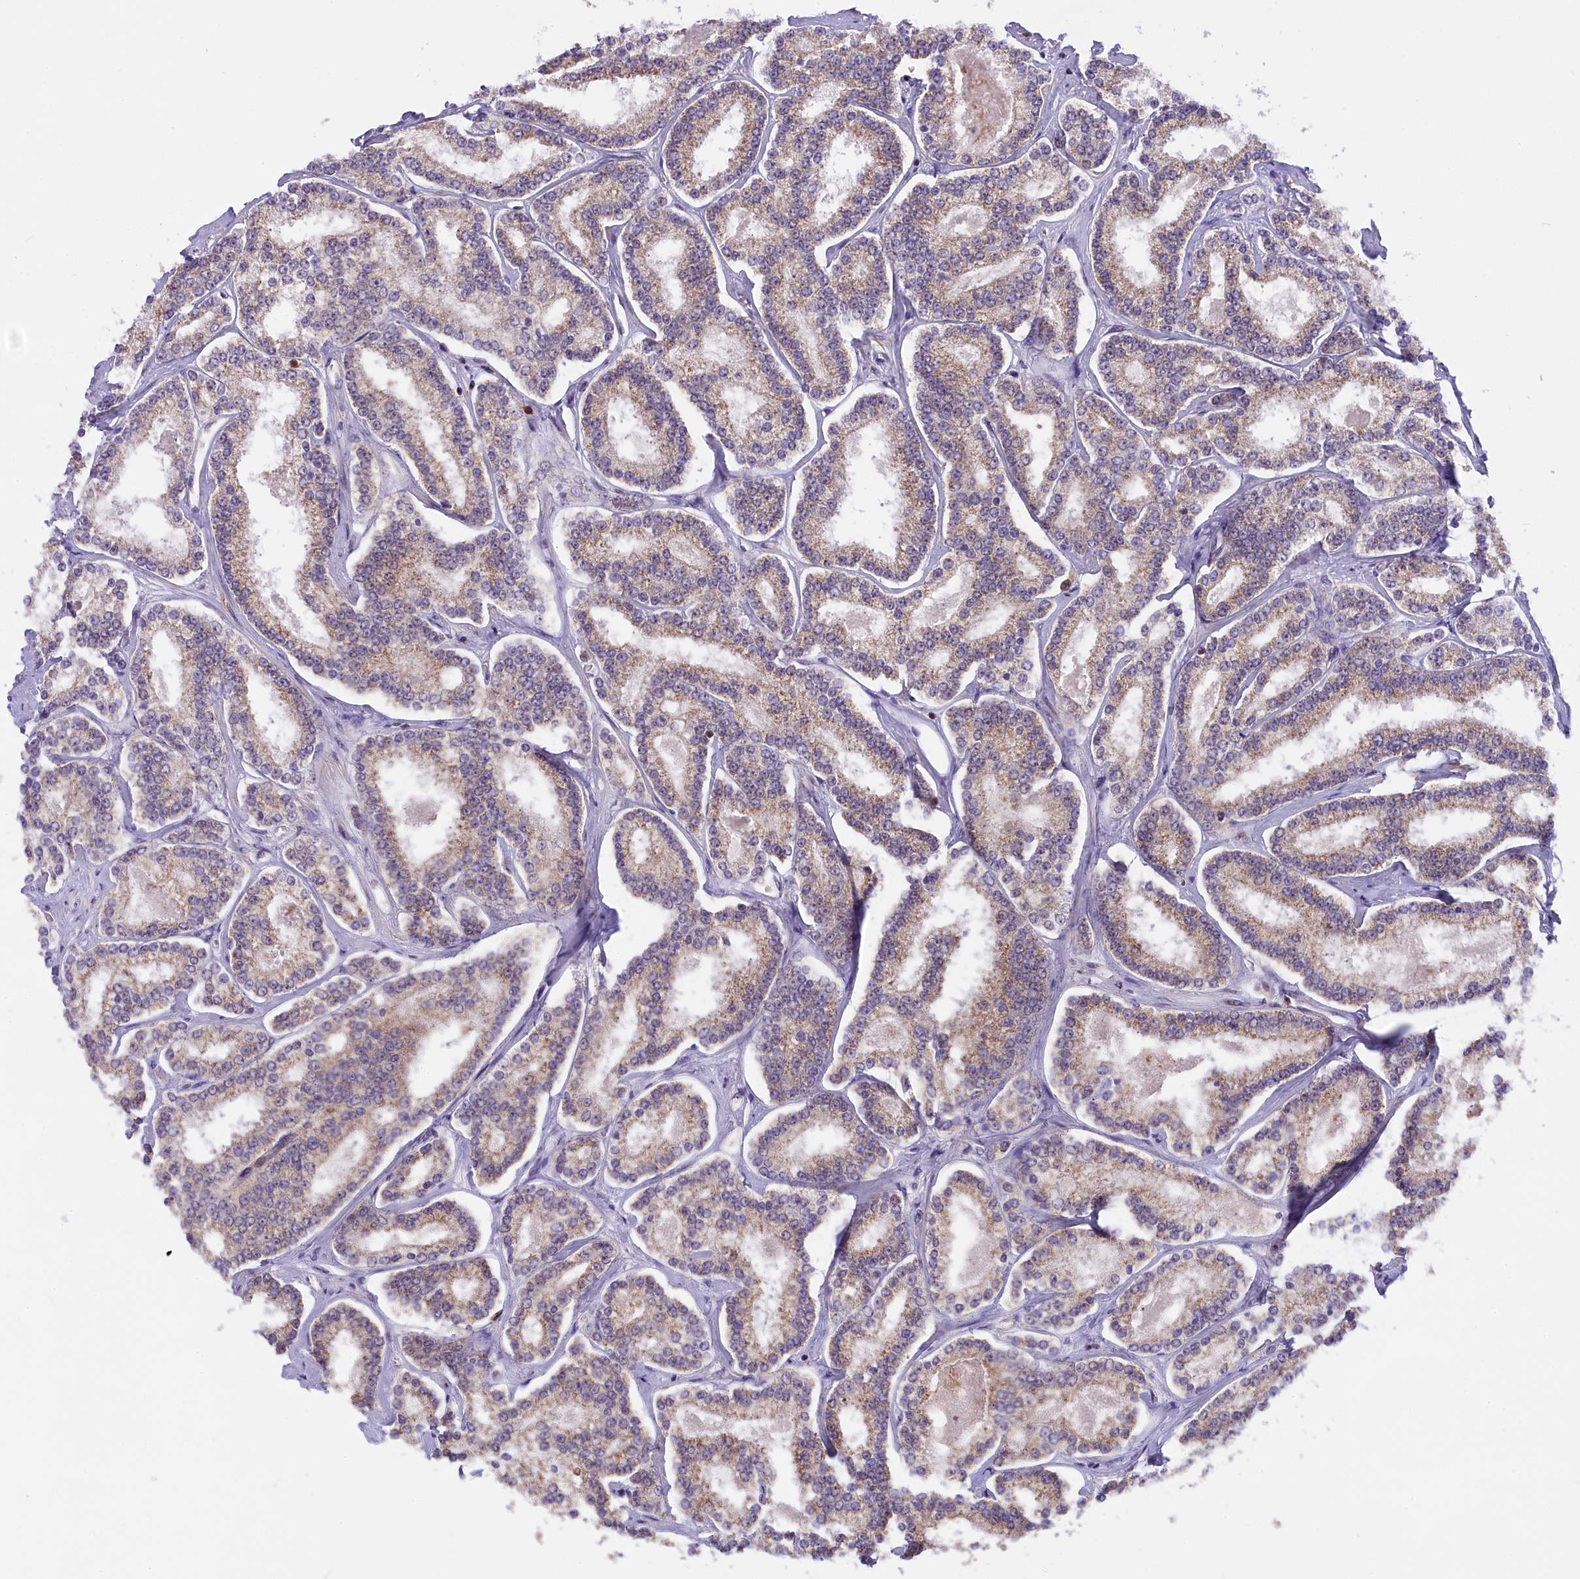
{"staining": {"intensity": "weak", "quantity": ">75%", "location": "cytoplasmic/membranous"}, "tissue": "prostate cancer", "cell_type": "Tumor cells", "image_type": "cancer", "snomed": [{"axis": "morphology", "description": "Normal tissue, NOS"}, {"axis": "morphology", "description": "Adenocarcinoma, High grade"}, {"axis": "topography", "description": "Prostate"}], "caption": "The histopathology image reveals immunohistochemical staining of adenocarcinoma (high-grade) (prostate). There is weak cytoplasmic/membranous expression is seen in about >75% of tumor cells. (Brightfield microscopy of DAB IHC at high magnification).", "gene": "CARD8", "patient": {"sex": "male", "age": 83}}